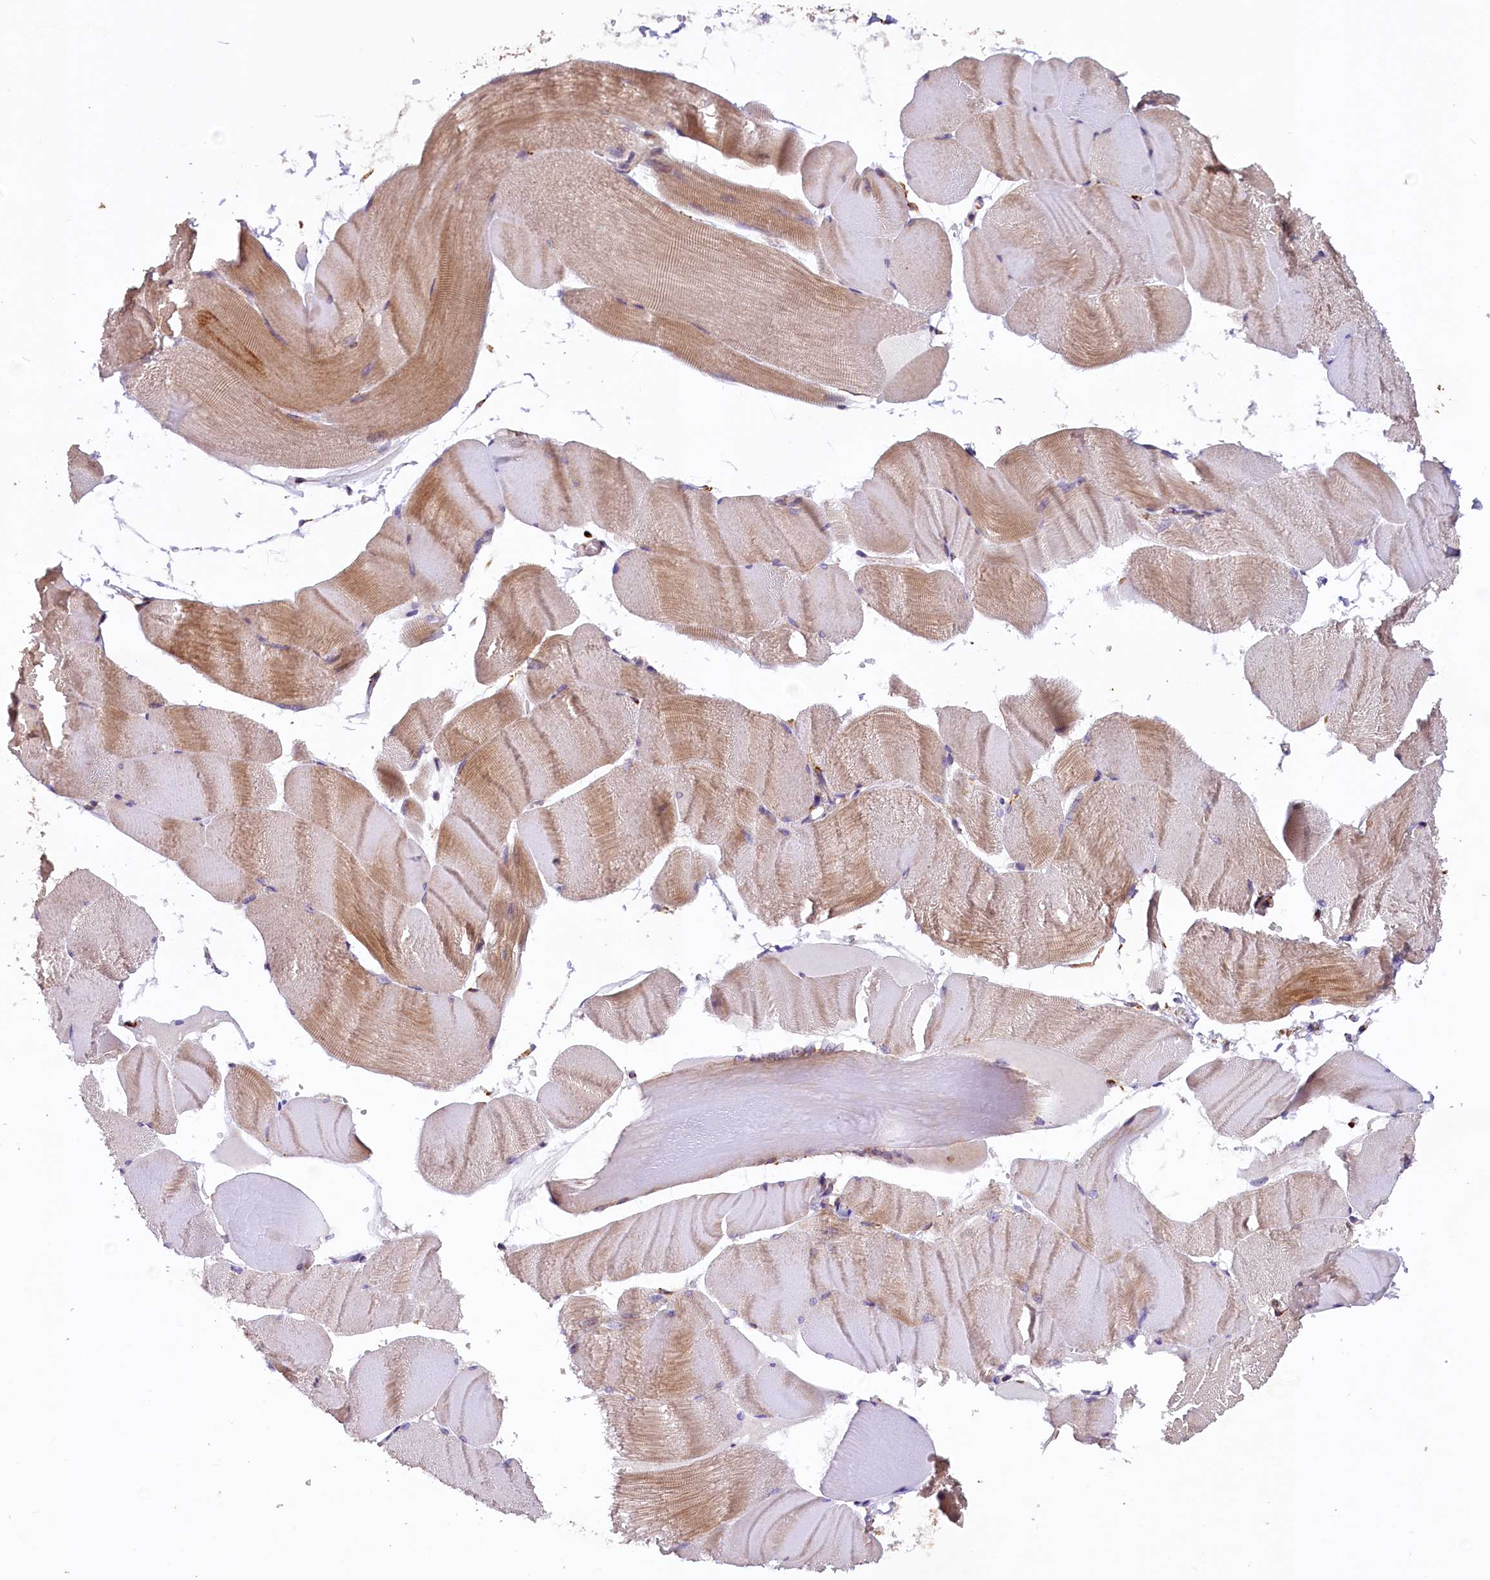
{"staining": {"intensity": "moderate", "quantity": "25%-75%", "location": "cytoplasmic/membranous"}, "tissue": "skeletal muscle", "cell_type": "Myocytes", "image_type": "normal", "snomed": [{"axis": "morphology", "description": "Normal tissue, NOS"}, {"axis": "morphology", "description": "Basal cell carcinoma"}, {"axis": "topography", "description": "Skeletal muscle"}], "caption": "Immunohistochemistry (IHC) (DAB) staining of benign skeletal muscle displays moderate cytoplasmic/membranous protein positivity in about 25%-75% of myocytes.", "gene": "SSC5D", "patient": {"sex": "female", "age": 64}}